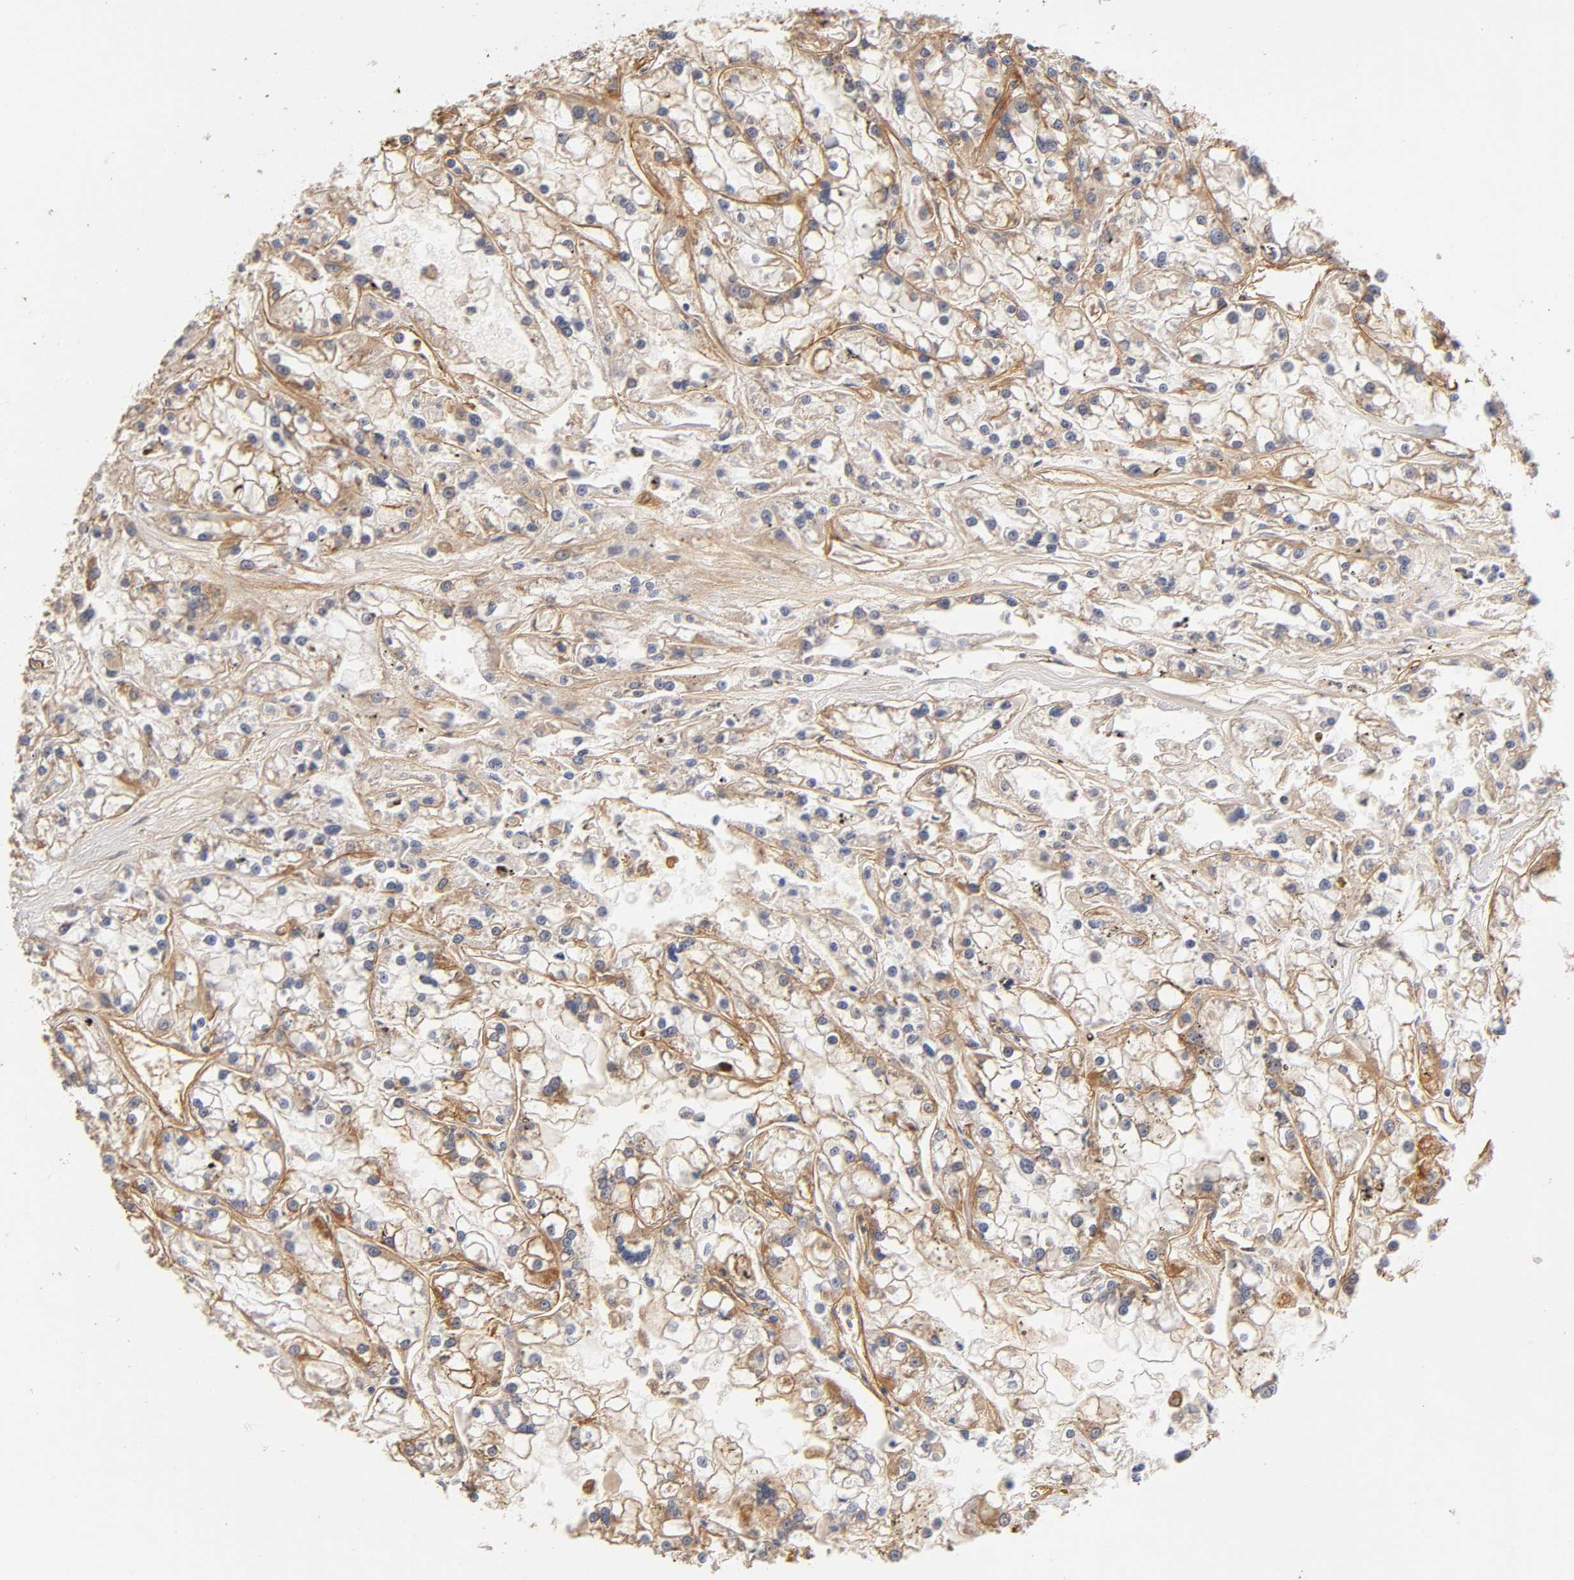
{"staining": {"intensity": "weak", "quantity": "<25%", "location": "cytoplasmic/membranous"}, "tissue": "renal cancer", "cell_type": "Tumor cells", "image_type": "cancer", "snomed": [{"axis": "morphology", "description": "Adenocarcinoma, NOS"}, {"axis": "topography", "description": "Kidney"}], "caption": "The histopathology image reveals no significant positivity in tumor cells of renal cancer (adenocarcinoma). Brightfield microscopy of IHC stained with DAB (brown) and hematoxylin (blue), captured at high magnification.", "gene": "LAMB1", "patient": {"sex": "female", "age": 52}}